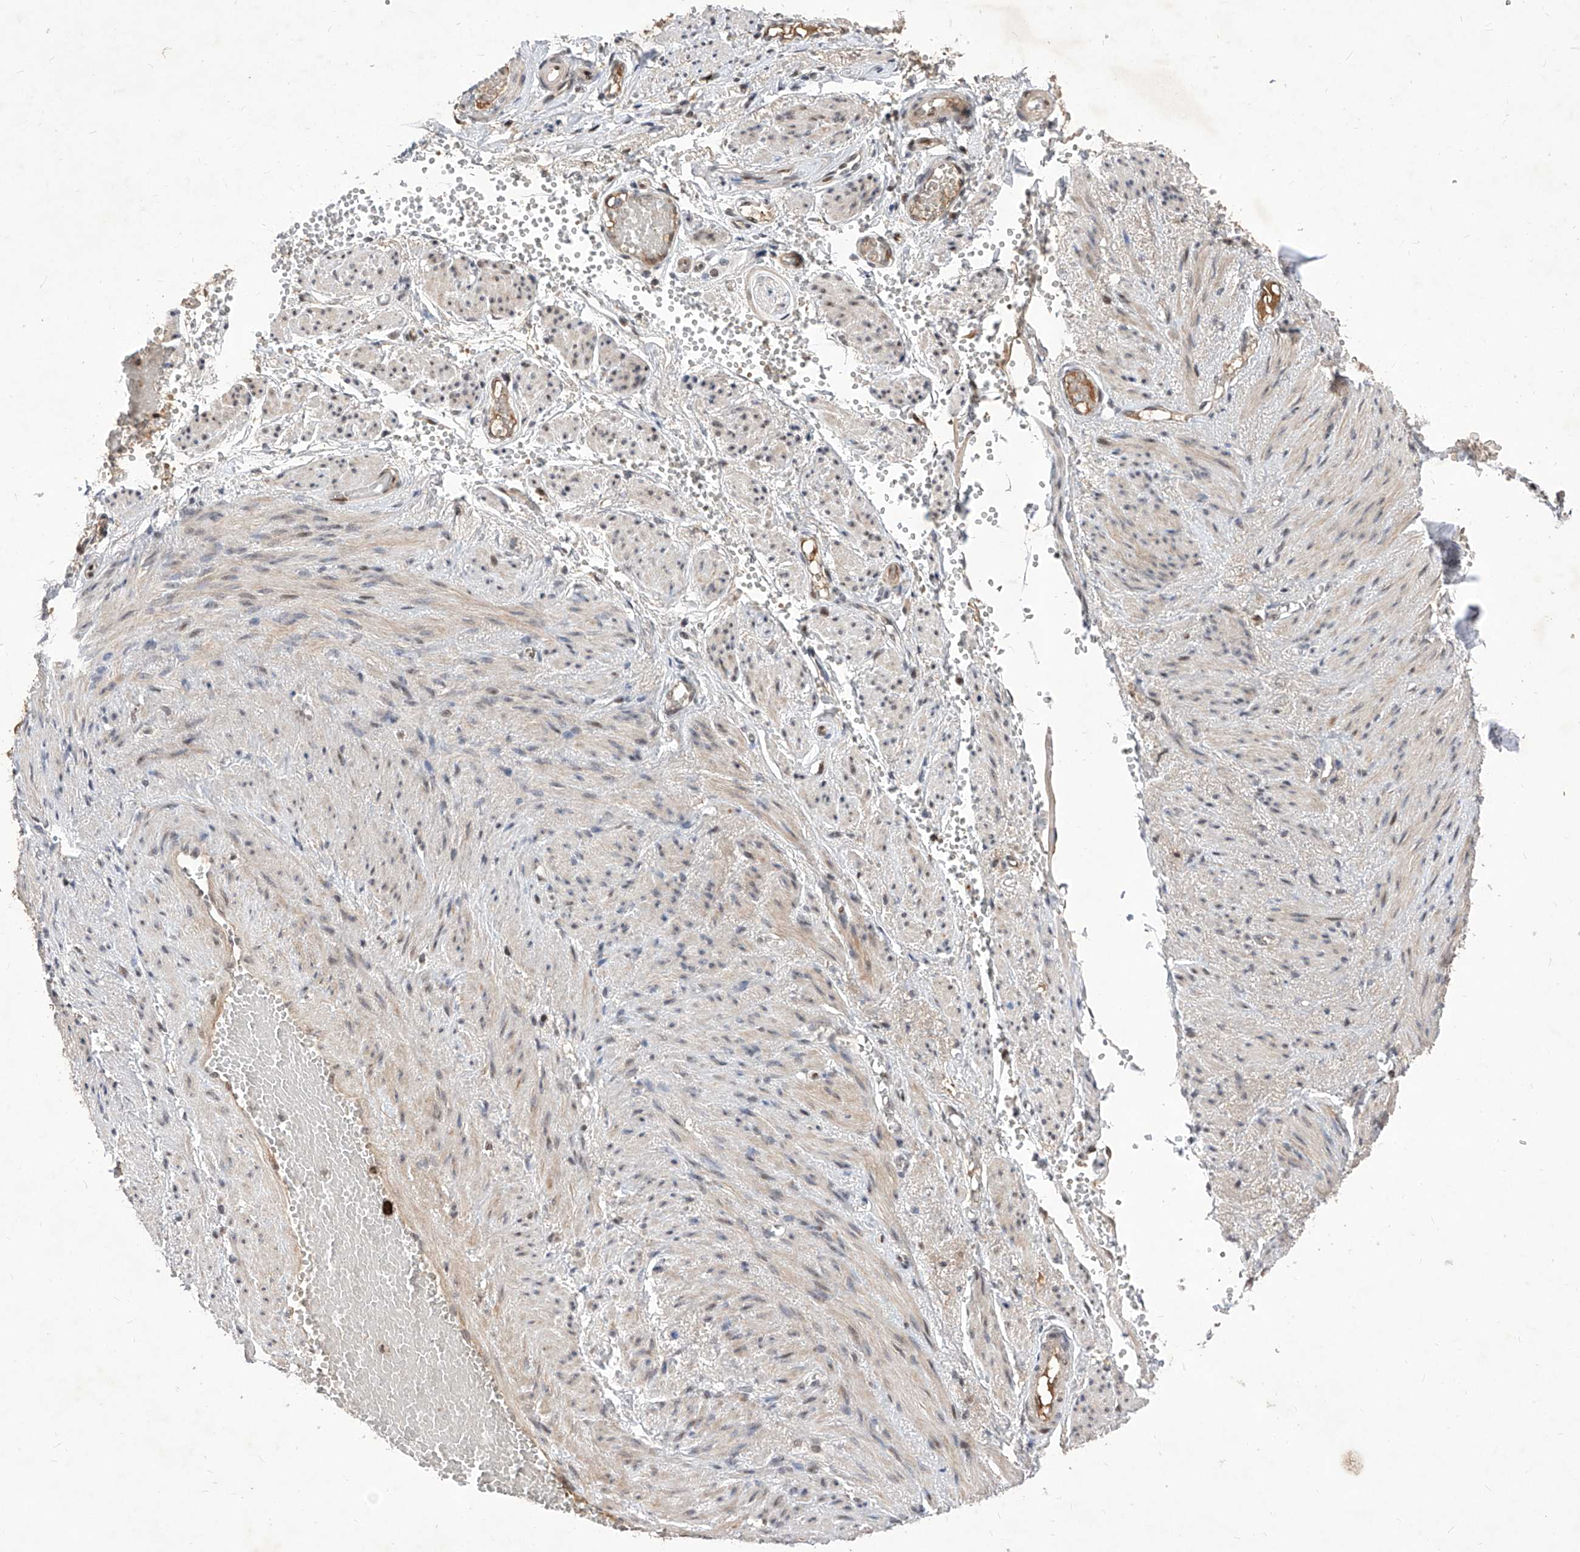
{"staining": {"intensity": "moderate", "quantity": ">75%", "location": "cytoplasmic/membranous"}, "tissue": "adipose tissue", "cell_type": "Adipocytes", "image_type": "normal", "snomed": [{"axis": "morphology", "description": "Normal tissue, NOS"}, {"axis": "topography", "description": "Smooth muscle"}, {"axis": "topography", "description": "Peripheral nerve tissue"}], "caption": "Immunohistochemistry (IHC) photomicrograph of unremarkable adipose tissue stained for a protein (brown), which reveals medium levels of moderate cytoplasmic/membranous positivity in approximately >75% of adipocytes.", "gene": "LGR4", "patient": {"sex": "female", "age": 39}}